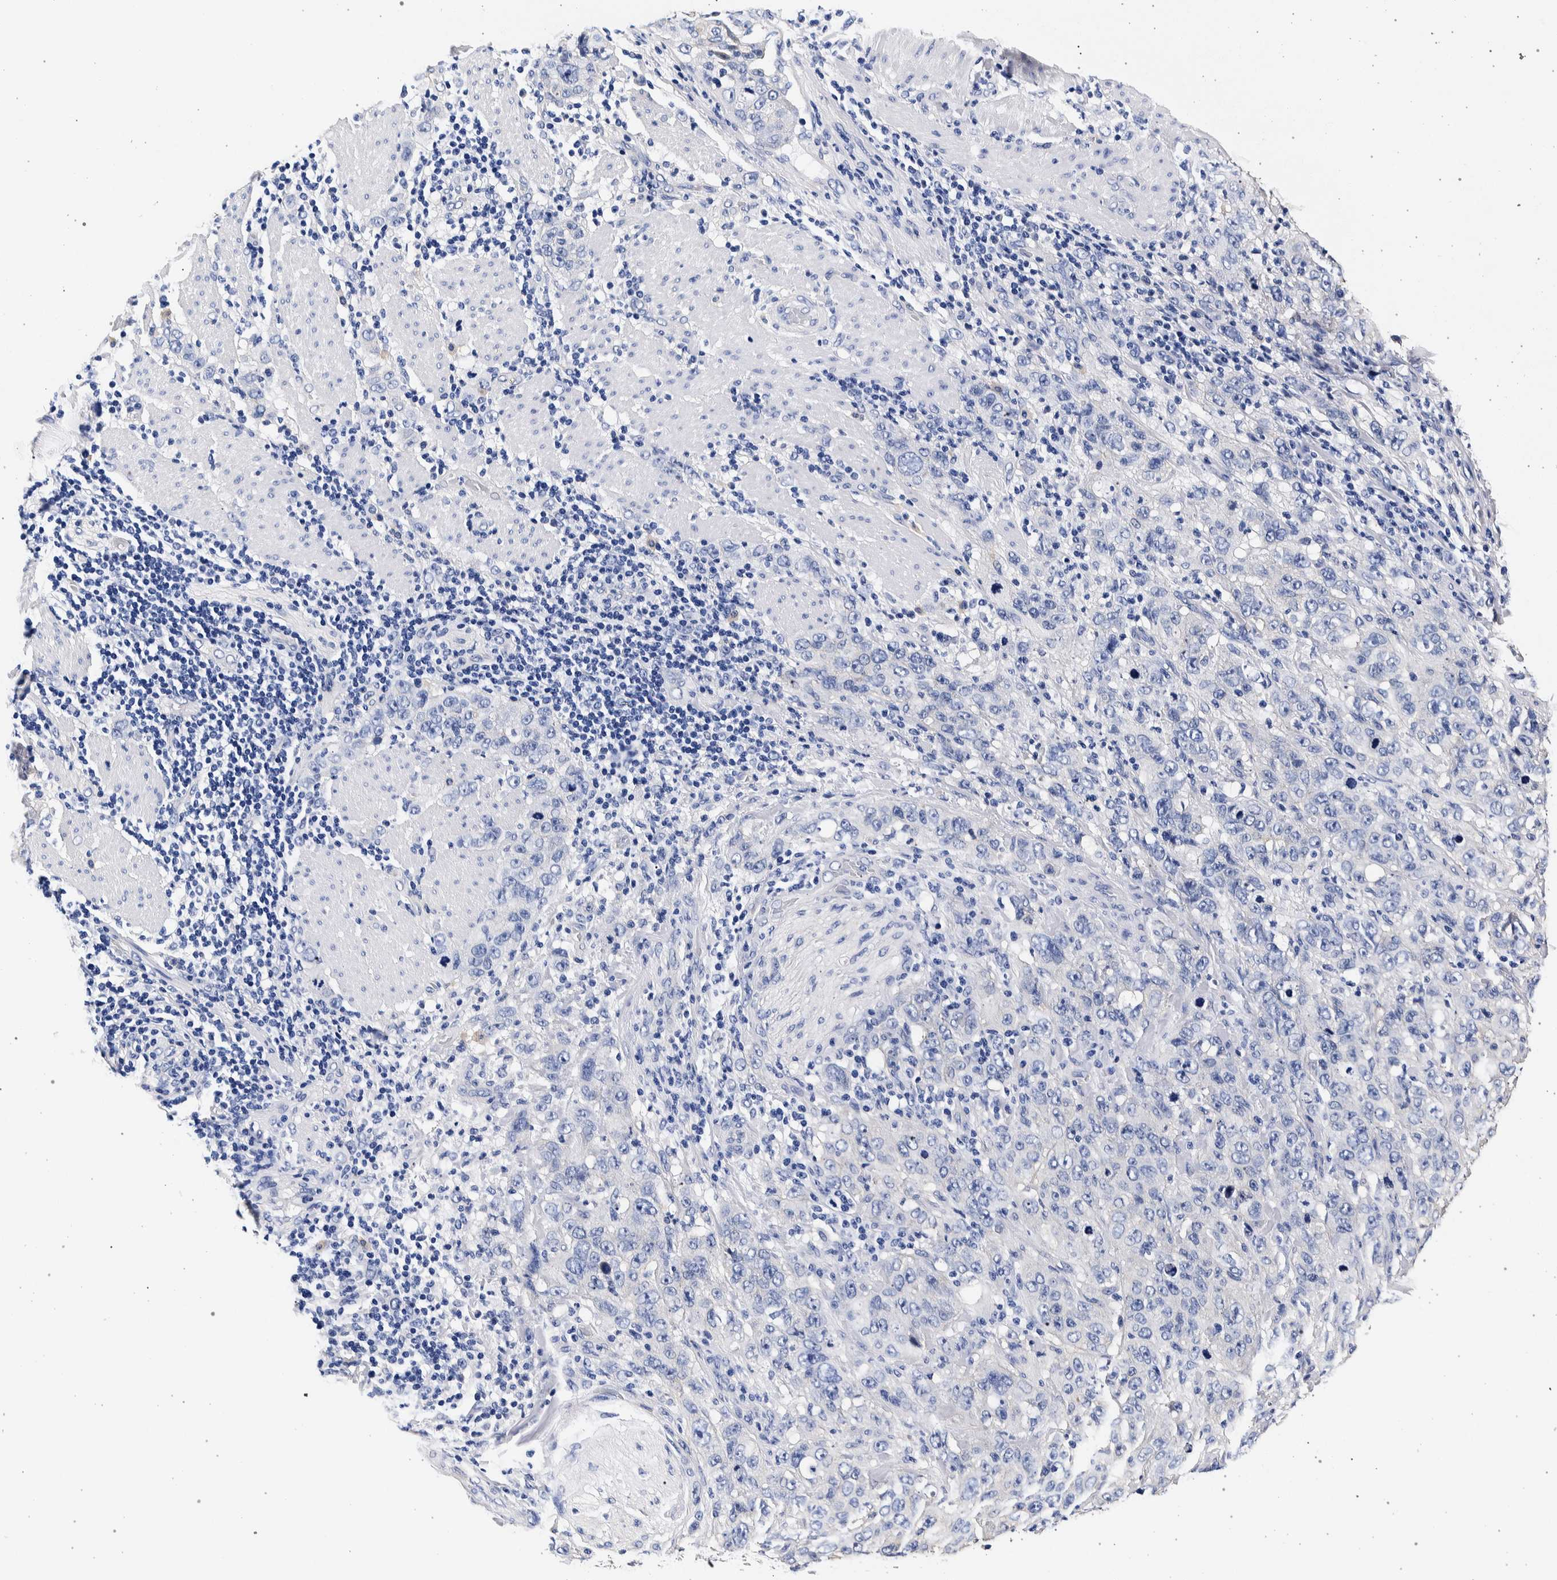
{"staining": {"intensity": "negative", "quantity": "none", "location": "none"}, "tissue": "stomach cancer", "cell_type": "Tumor cells", "image_type": "cancer", "snomed": [{"axis": "morphology", "description": "Adenocarcinoma, NOS"}, {"axis": "topography", "description": "Stomach"}], "caption": "Tumor cells show no significant protein expression in stomach adenocarcinoma.", "gene": "NIBAN2", "patient": {"sex": "male", "age": 48}}